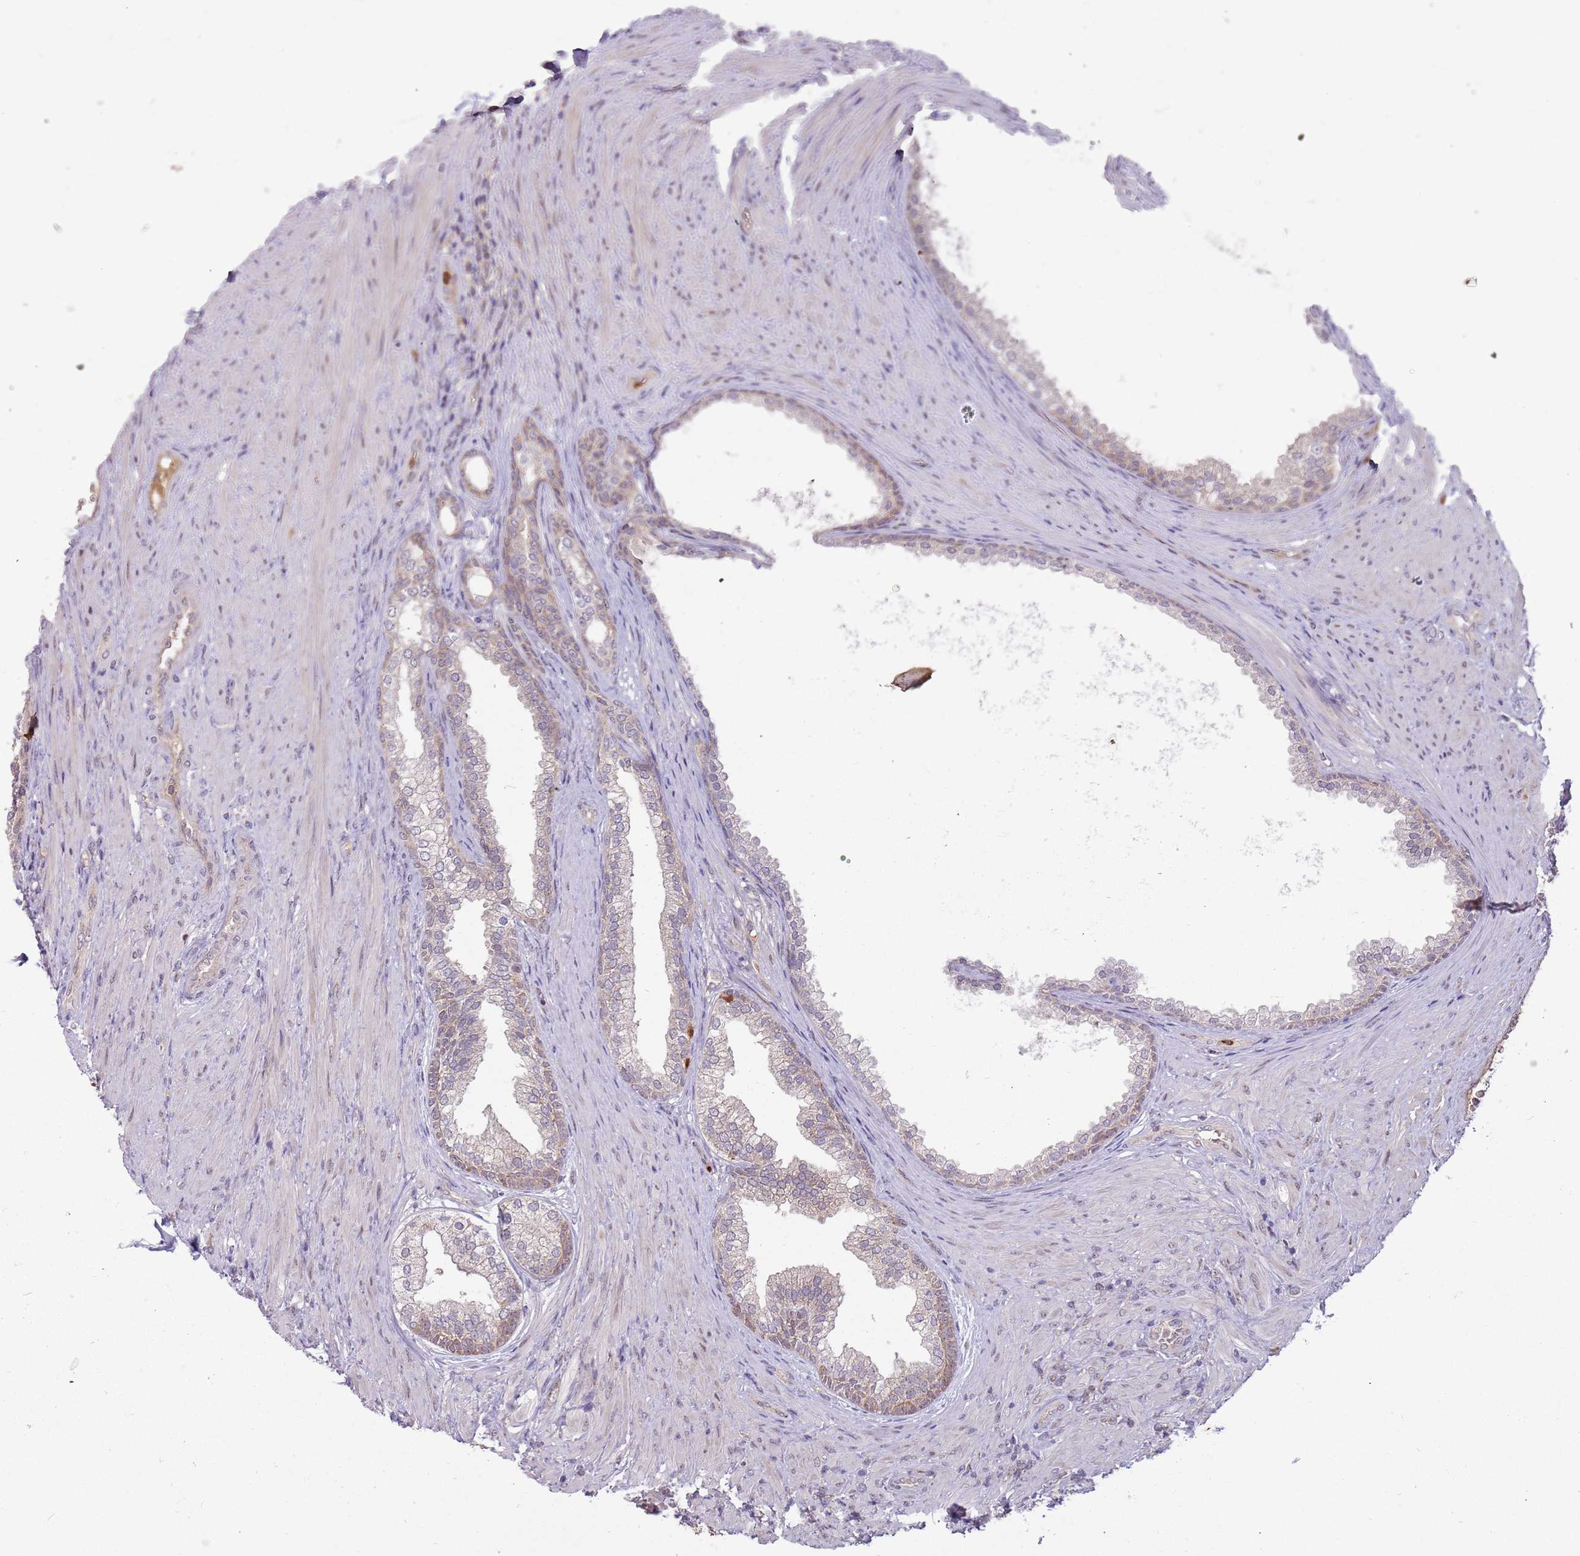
{"staining": {"intensity": "weak", "quantity": "25%-75%", "location": "nuclear"}, "tissue": "prostate", "cell_type": "Glandular cells", "image_type": "normal", "snomed": [{"axis": "morphology", "description": "Normal tissue, NOS"}, {"axis": "topography", "description": "Prostate"}], "caption": "Prostate stained with a brown dye exhibits weak nuclear positive positivity in approximately 25%-75% of glandular cells.", "gene": "NBPF4", "patient": {"sex": "male", "age": 76}}